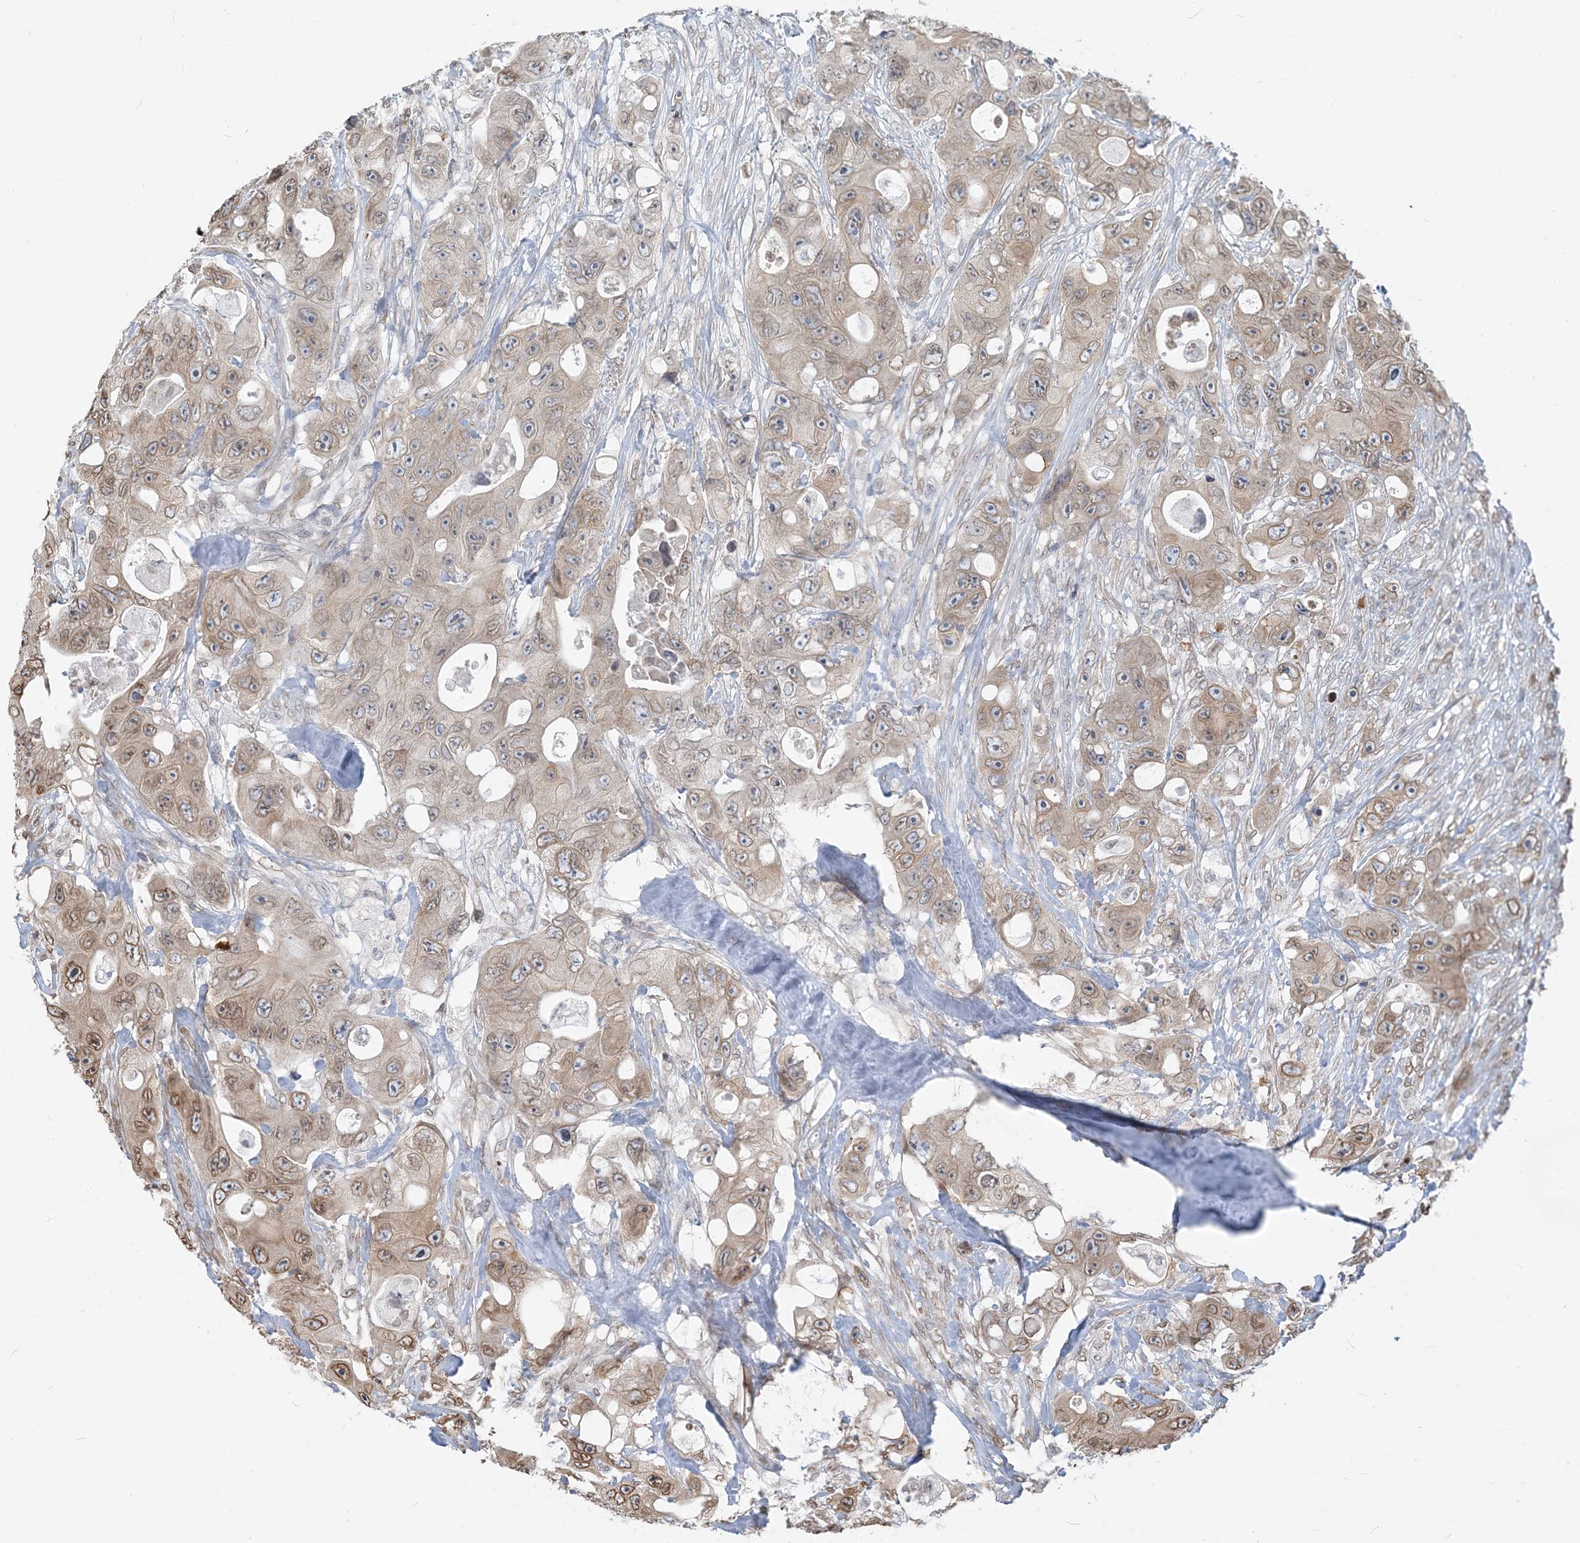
{"staining": {"intensity": "moderate", "quantity": "25%-75%", "location": "cytoplasmic/membranous,nuclear"}, "tissue": "colorectal cancer", "cell_type": "Tumor cells", "image_type": "cancer", "snomed": [{"axis": "morphology", "description": "Adenocarcinoma, NOS"}, {"axis": "topography", "description": "Colon"}], "caption": "Immunohistochemistry (IHC) of colorectal cancer (adenocarcinoma) displays medium levels of moderate cytoplasmic/membranous and nuclear expression in about 25%-75% of tumor cells.", "gene": "WWP1", "patient": {"sex": "female", "age": 46}}